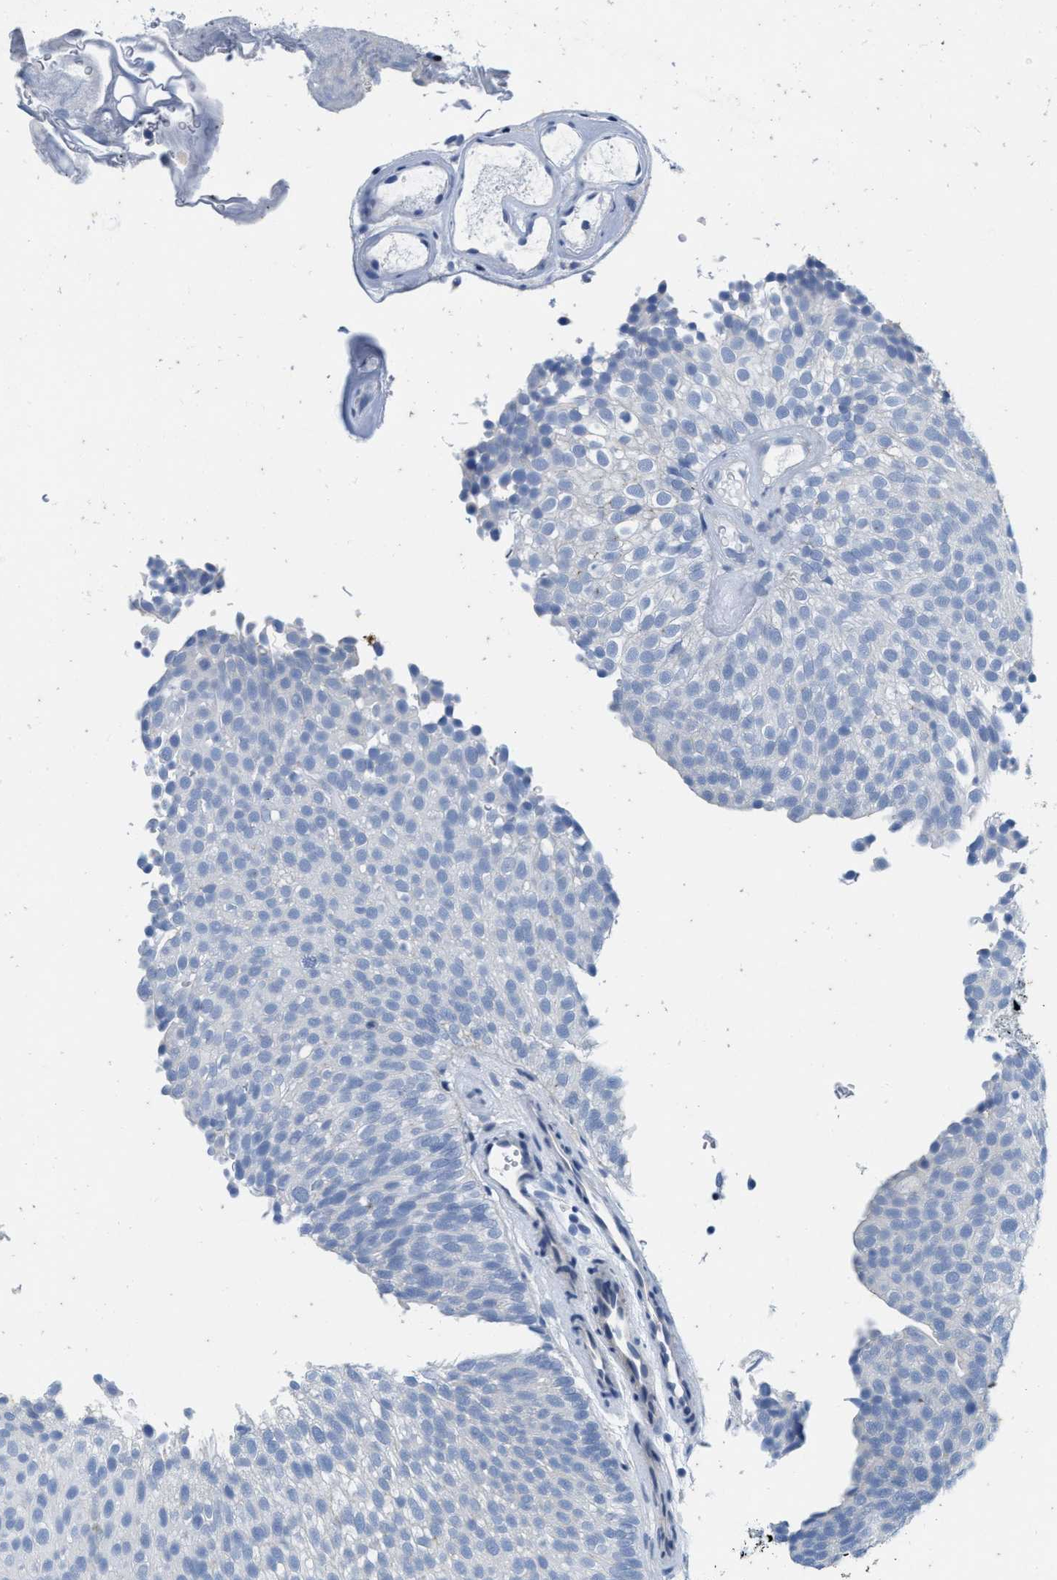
{"staining": {"intensity": "negative", "quantity": "none", "location": "none"}, "tissue": "urothelial cancer", "cell_type": "Tumor cells", "image_type": "cancer", "snomed": [{"axis": "morphology", "description": "Urothelial carcinoma, Low grade"}, {"axis": "topography", "description": "Urinary bladder"}], "caption": "High power microscopy image of an IHC photomicrograph of urothelial carcinoma (low-grade), revealing no significant positivity in tumor cells. The staining was performed using DAB to visualize the protein expression in brown, while the nuclei were stained in blue with hematoxylin (Magnification: 20x).", "gene": "ABCB11", "patient": {"sex": "male", "age": 78}}